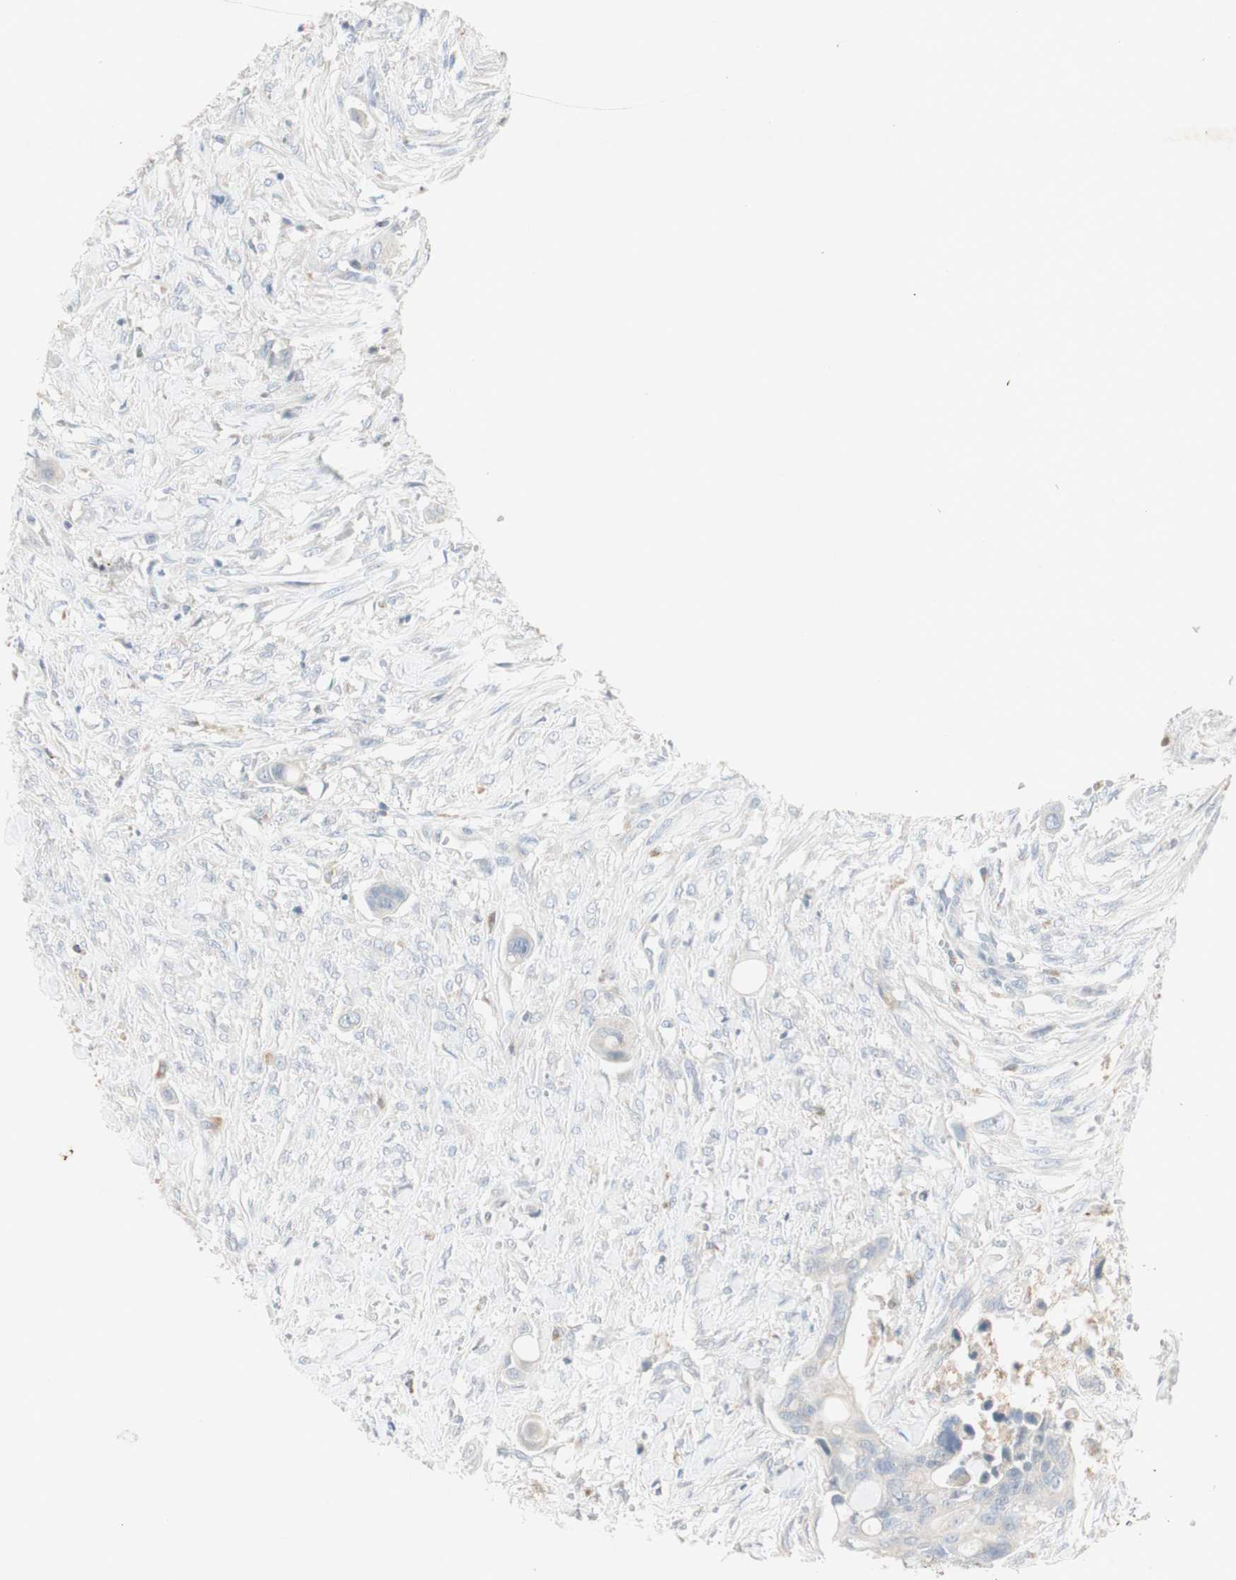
{"staining": {"intensity": "negative", "quantity": "none", "location": "none"}, "tissue": "colorectal cancer", "cell_type": "Tumor cells", "image_type": "cancer", "snomed": [{"axis": "morphology", "description": "Adenocarcinoma, NOS"}, {"axis": "topography", "description": "Colon"}], "caption": "Tumor cells are negative for protein expression in human adenocarcinoma (colorectal).", "gene": "ATP6V1B1", "patient": {"sex": "female", "age": 57}}